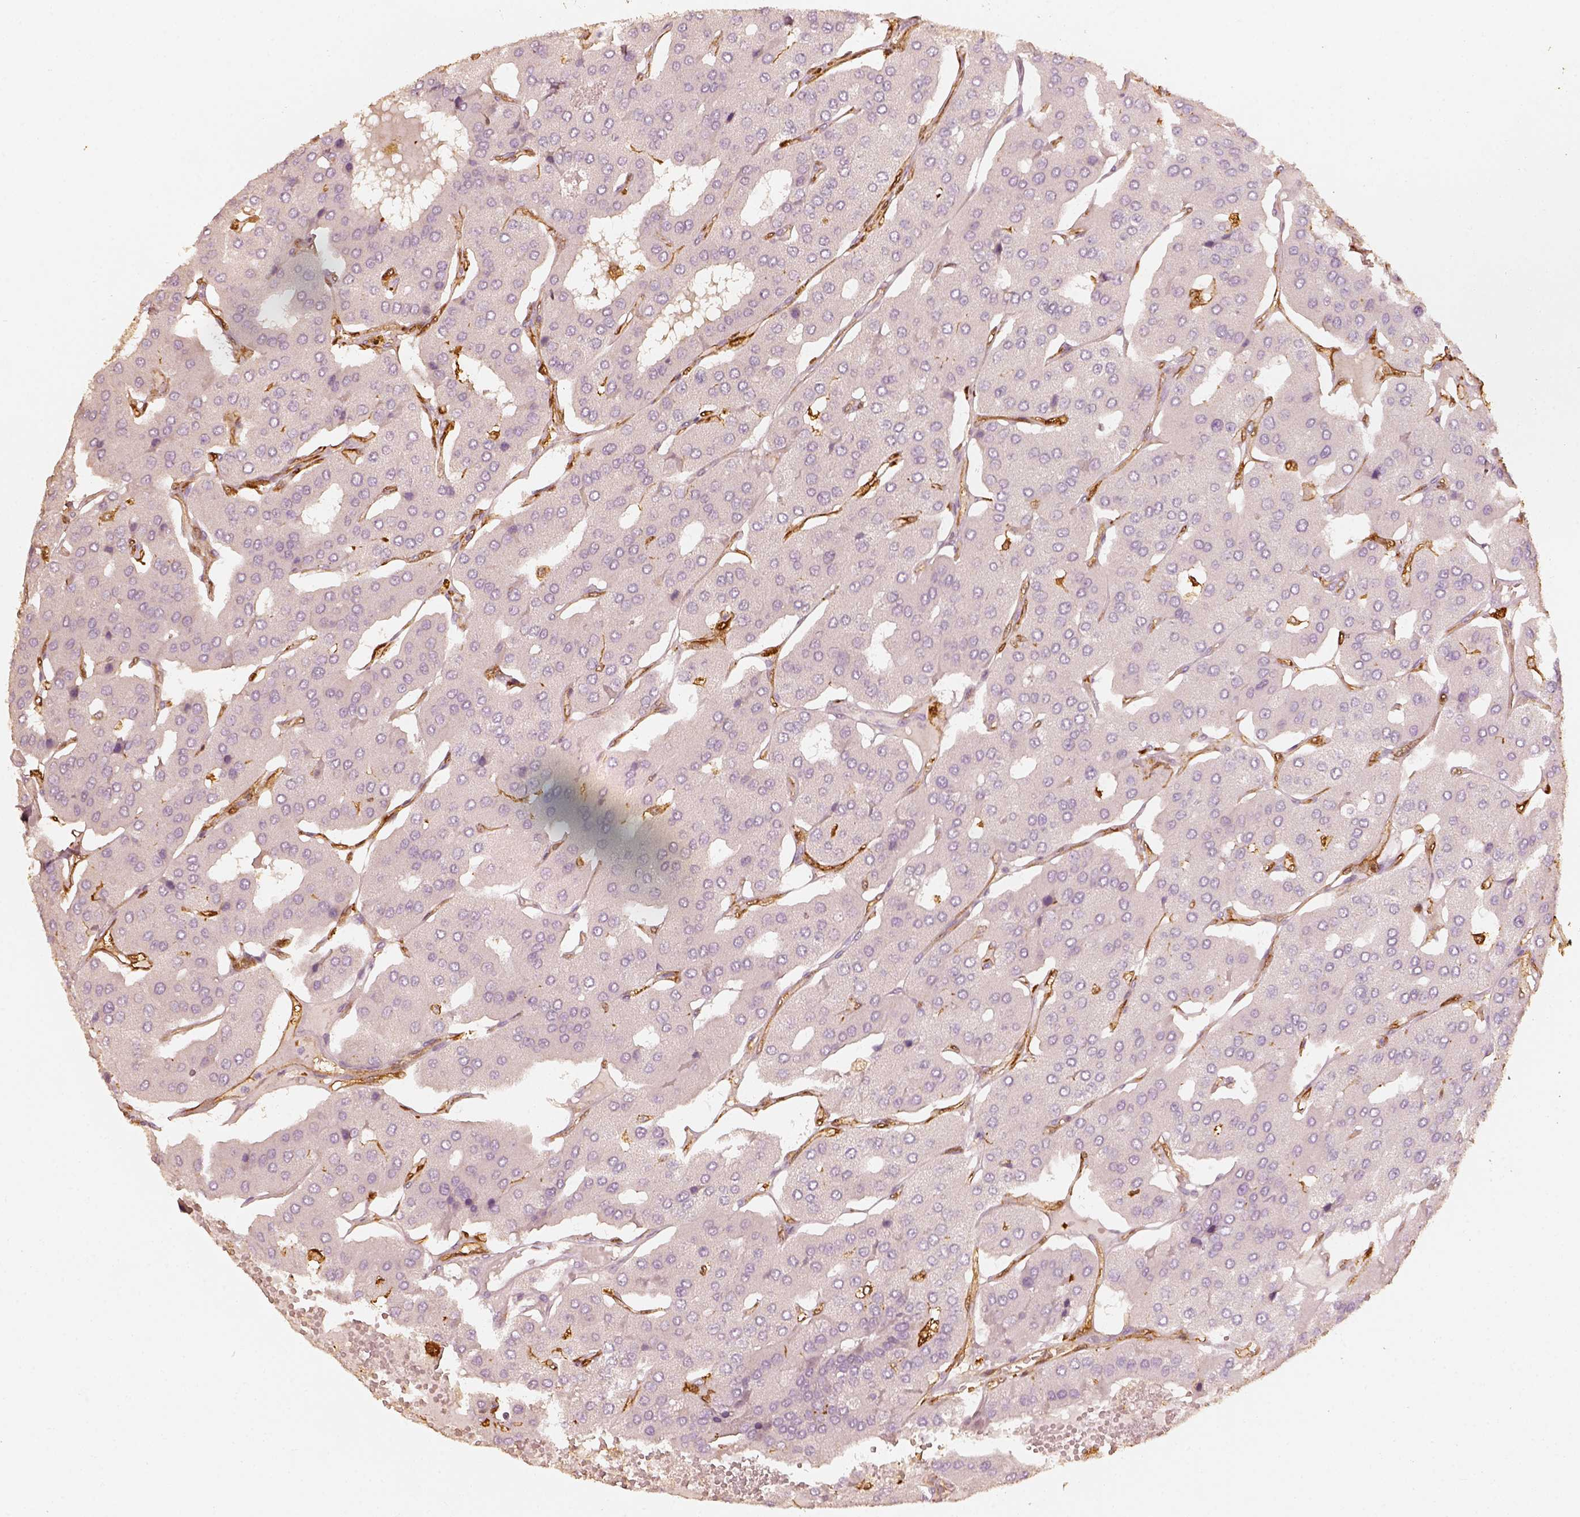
{"staining": {"intensity": "negative", "quantity": "none", "location": "none"}, "tissue": "parathyroid gland", "cell_type": "Glandular cells", "image_type": "normal", "snomed": [{"axis": "morphology", "description": "Normal tissue, NOS"}, {"axis": "morphology", "description": "Adenoma, NOS"}, {"axis": "topography", "description": "Parathyroid gland"}], "caption": "This is a image of immunohistochemistry (IHC) staining of unremarkable parathyroid gland, which shows no expression in glandular cells.", "gene": "FSCN1", "patient": {"sex": "female", "age": 86}}